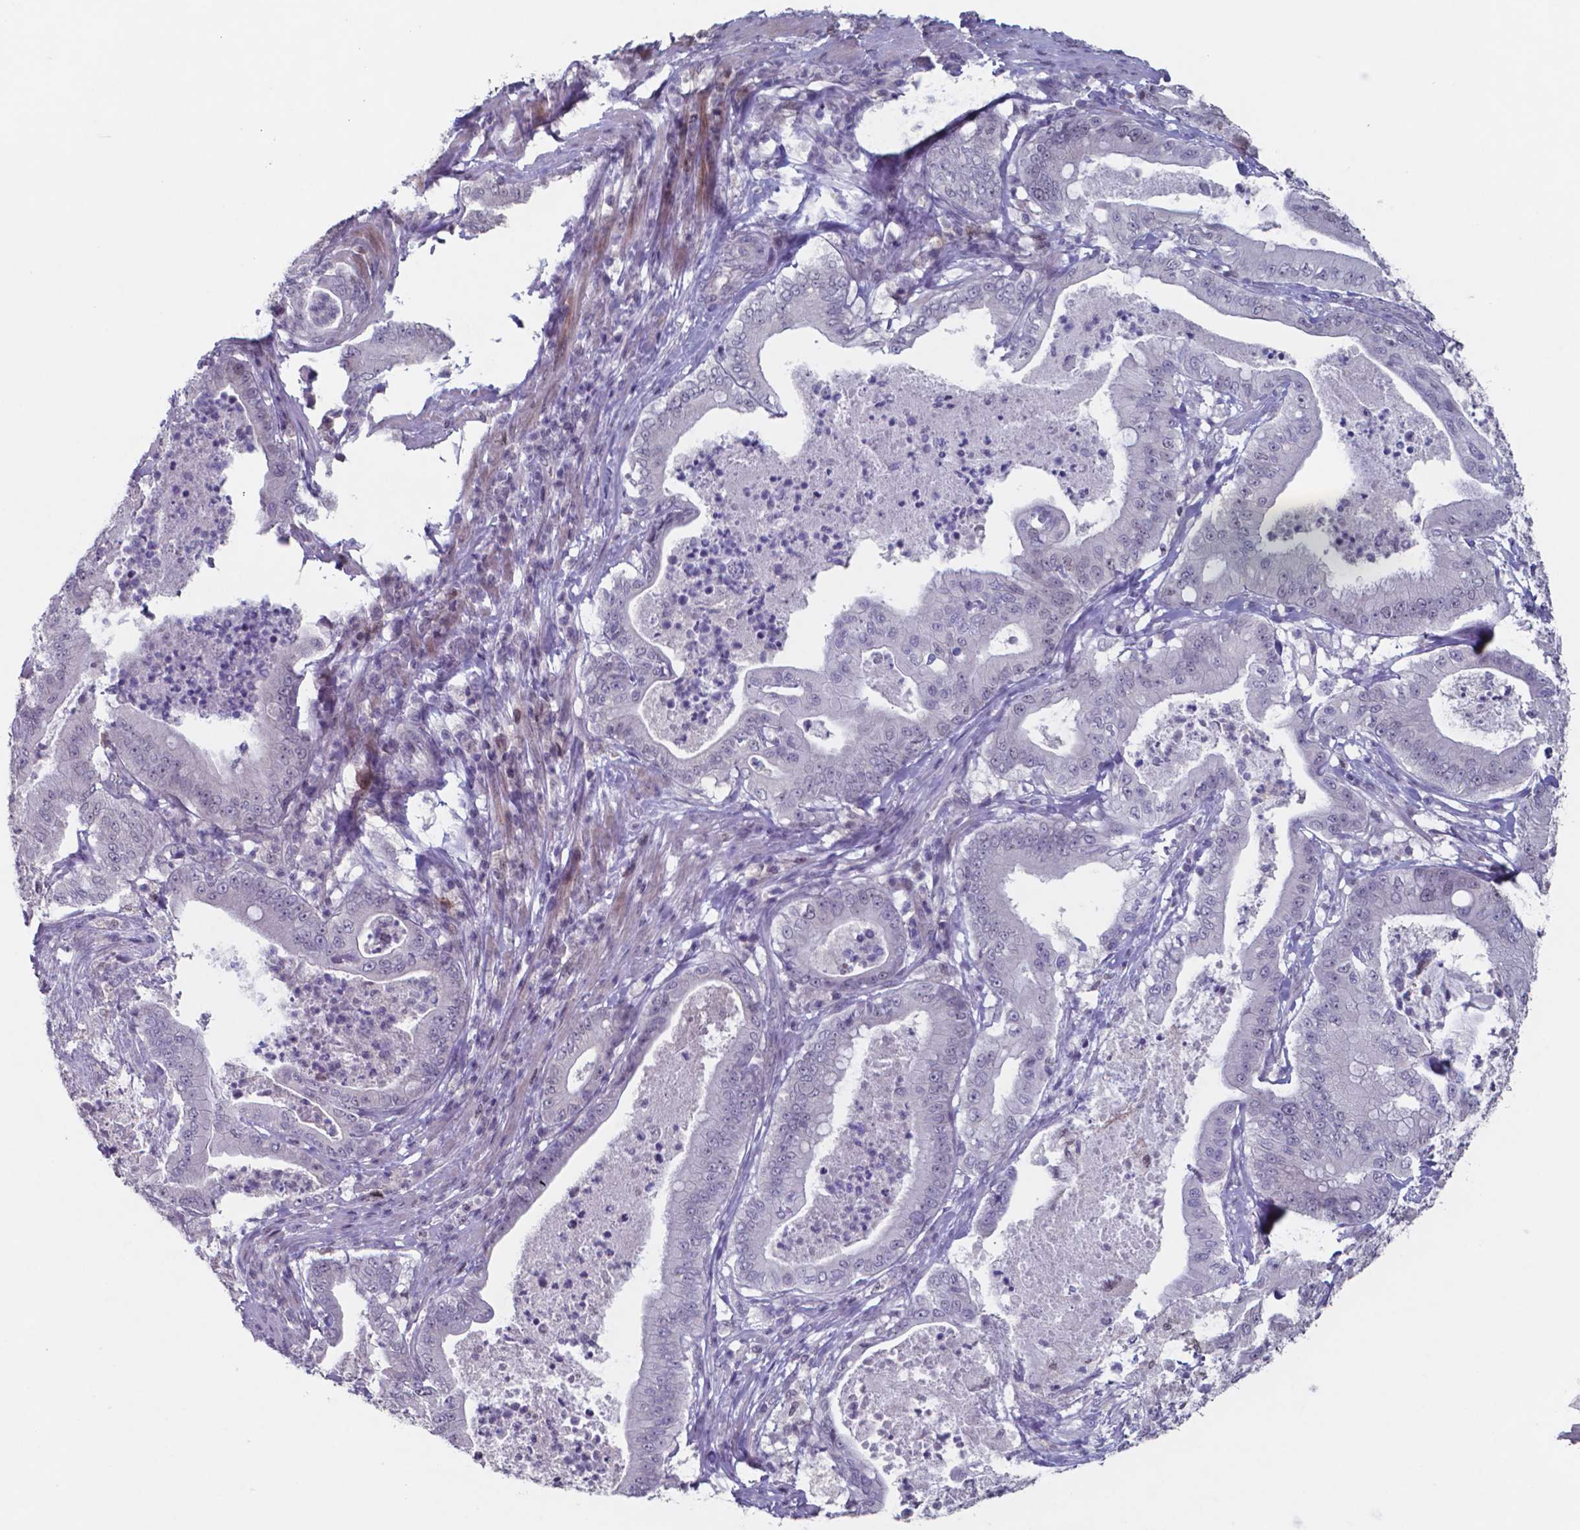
{"staining": {"intensity": "negative", "quantity": "none", "location": "none"}, "tissue": "pancreatic cancer", "cell_type": "Tumor cells", "image_type": "cancer", "snomed": [{"axis": "morphology", "description": "Adenocarcinoma, NOS"}, {"axis": "topography", "description": "Pancreas"}], "caption": "Pancreatic adenocarcinoma stained for a protein using immunohistochemistry reveals no positivity tumor cells.", "gene": "TDP2", "patient": {"sex": "male", "age": 71}}